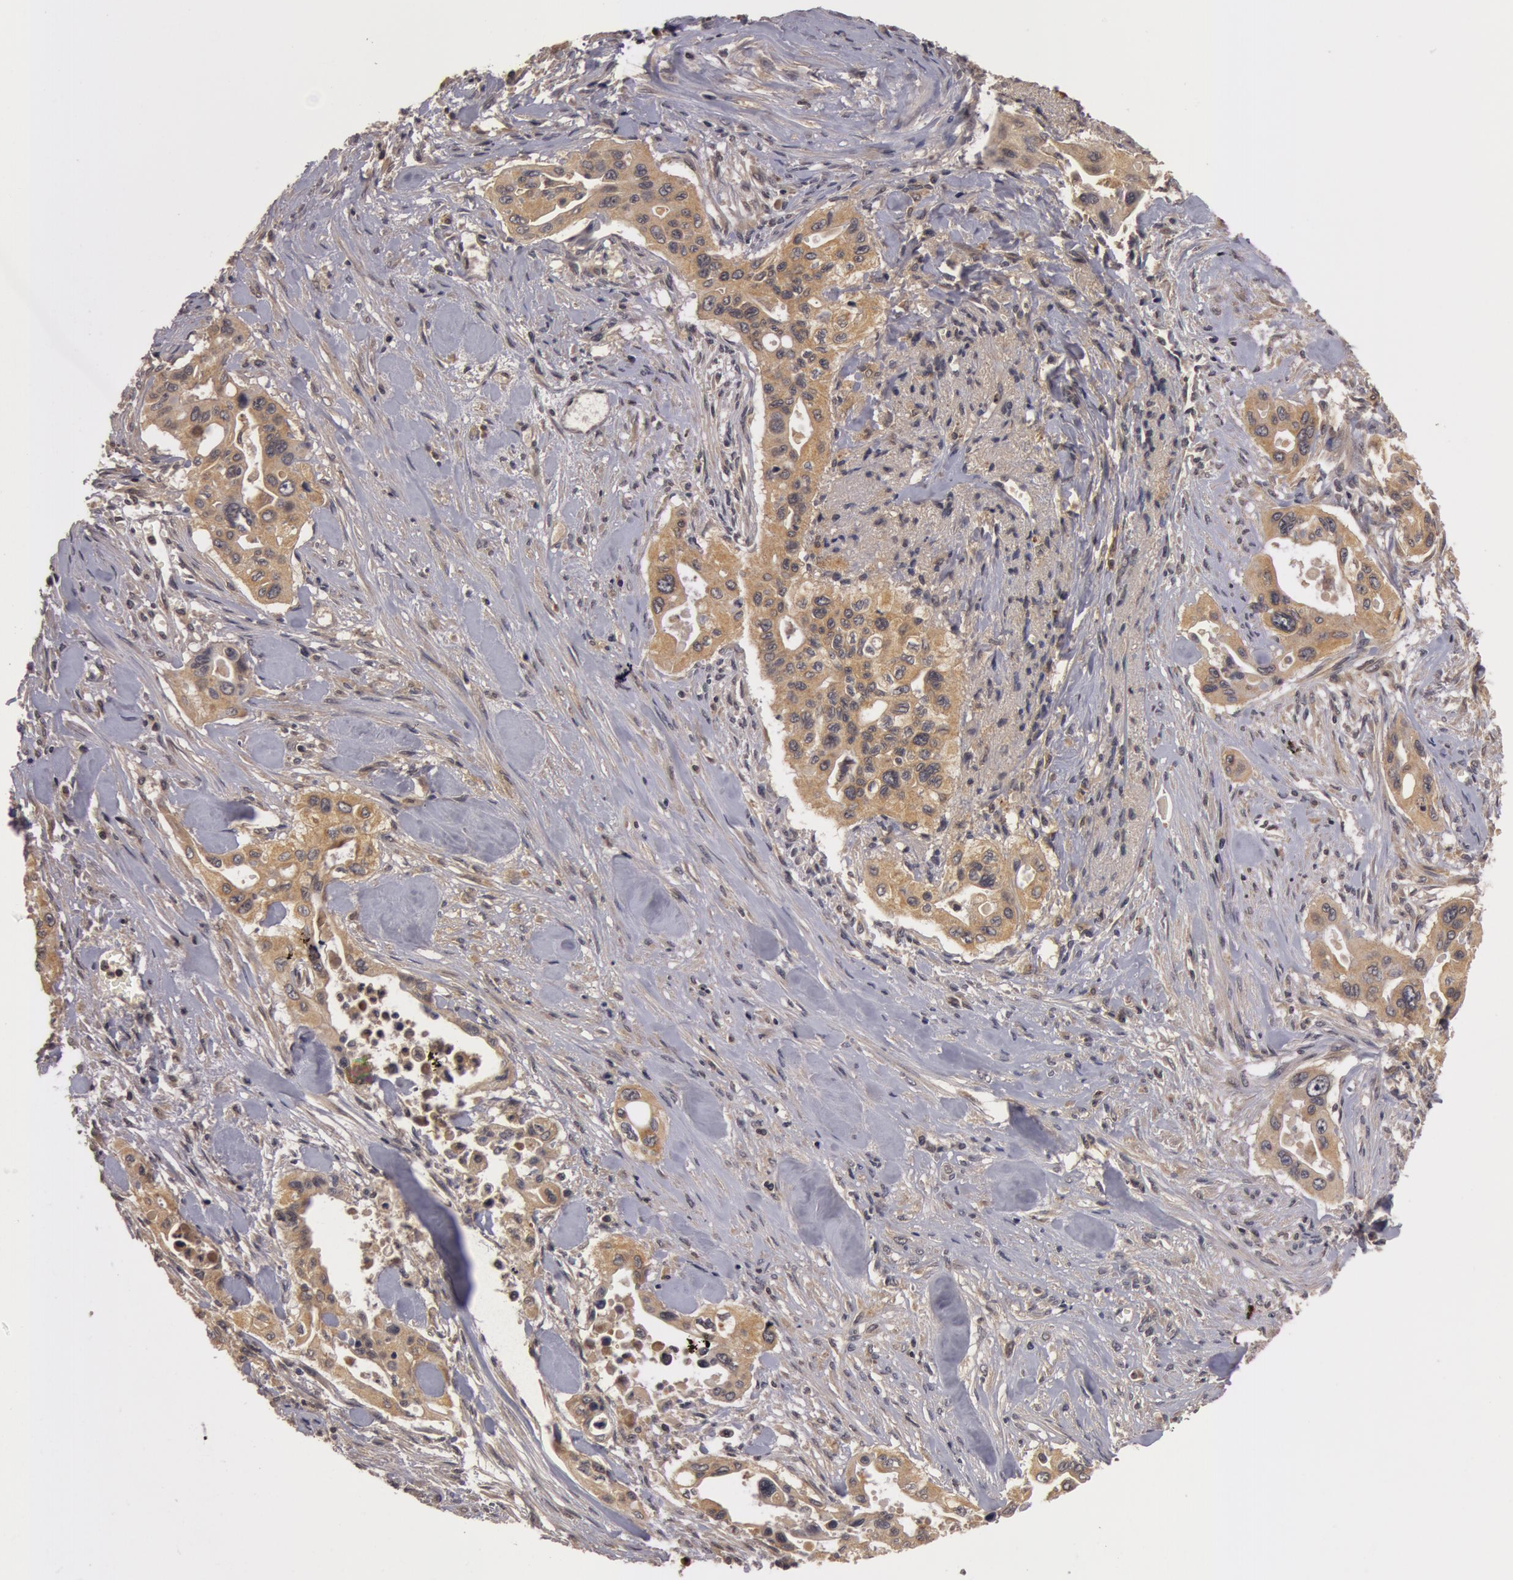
{"staining": {"intensity": "moderate", "quantity": ">75%", "location": "cytoplasmic/membranous"}, "tissue": "pancreatic cancer", "cell_type": "Tumor cells", "image_type": "cancer", "snomed": [{"axis": "morphology", "description": "Adenocarcinoma, NOS"}, {"axis": "topography", "description": "Pancreas"}], "caption": "This is an image of immunohistochemistry (IHC) staining of pancreatic cancer, which shows moderate positivity in the cytoplasmic/membranous of tumor cells.", "gene": "BCHE", "patient": {"sex": "male", "age": 77}}